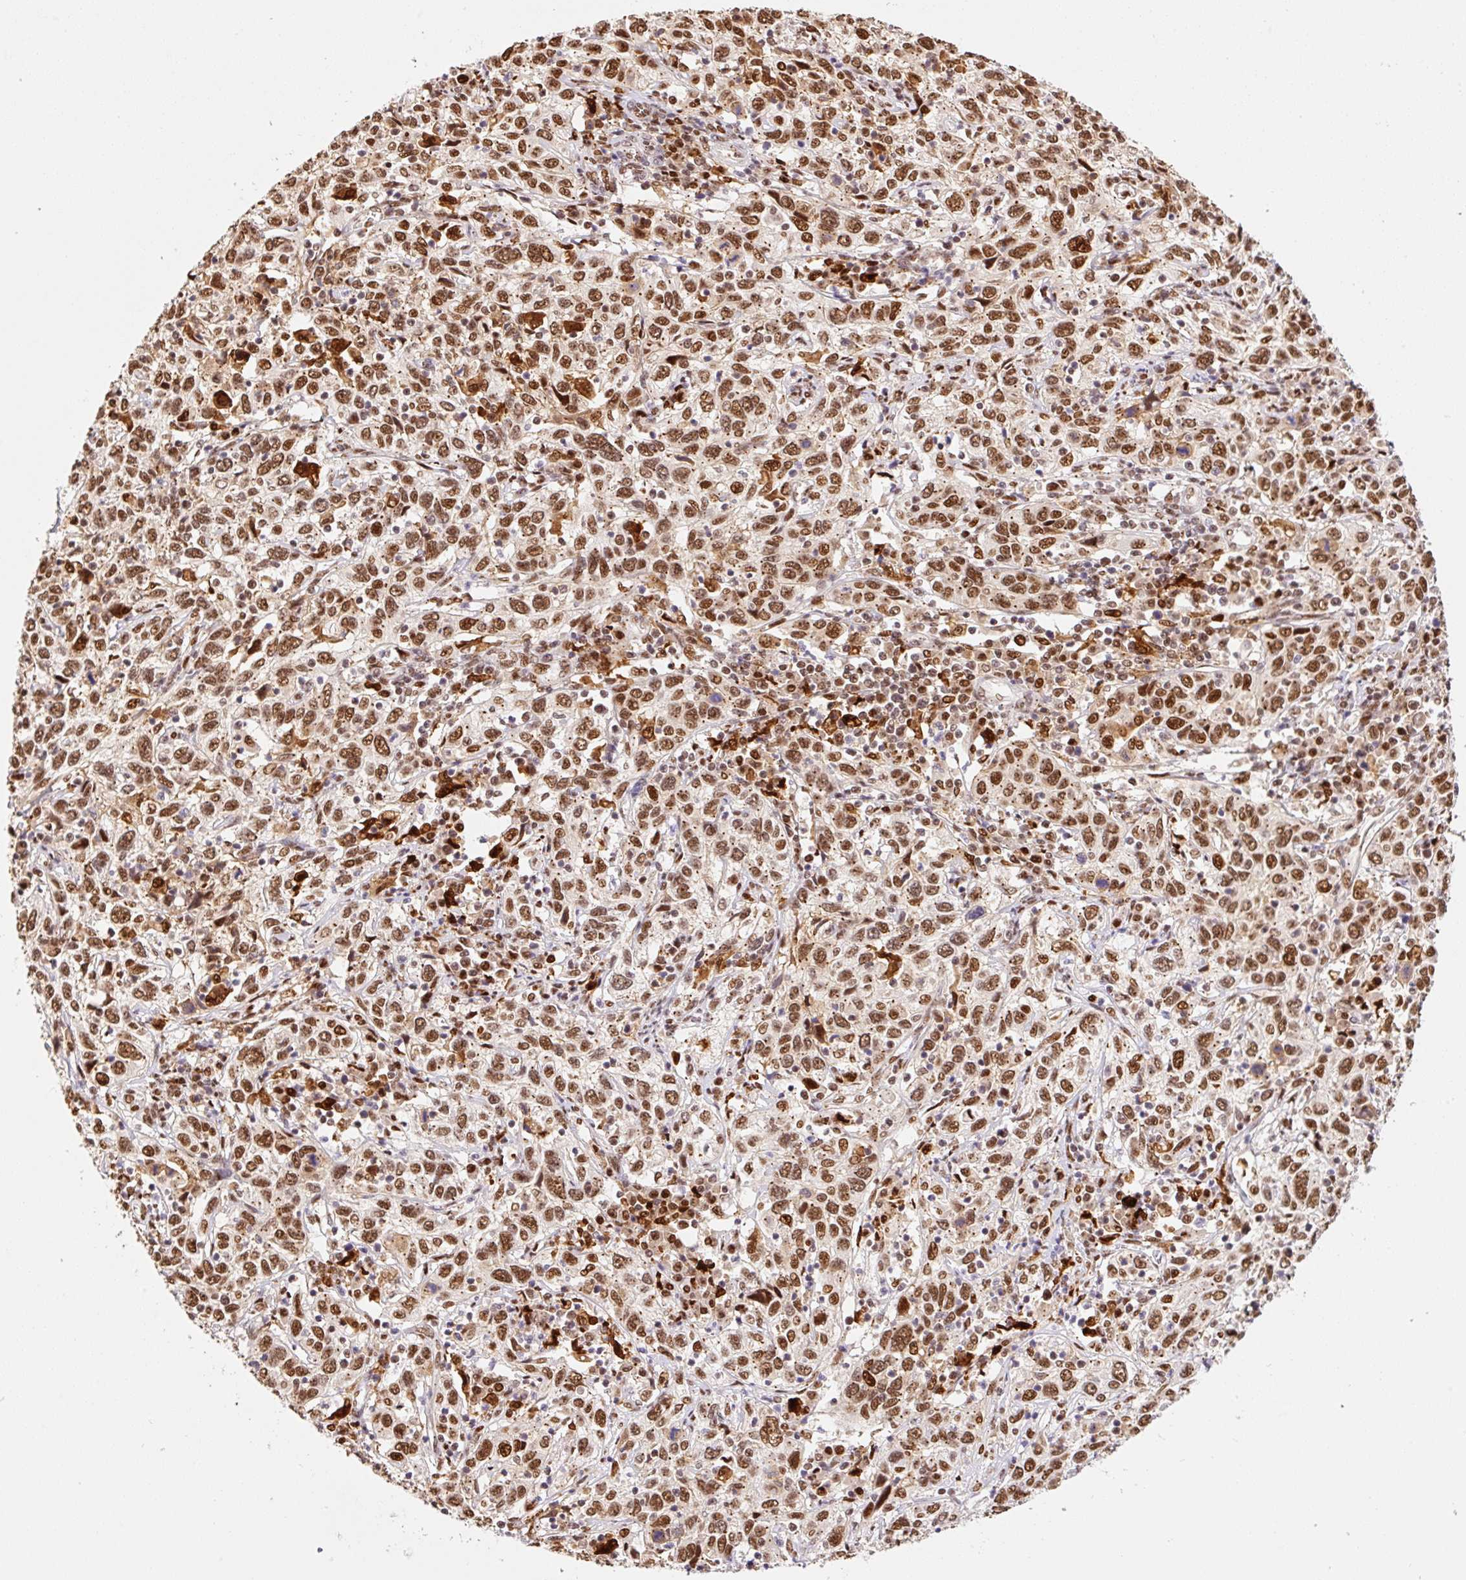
{"staining": {"intensity": "moderate", "quantity": ">75%", "location": "nuclear"}, "tissue": "cervical cancer", "cell_type": "Tumor cells", "image_type": "cancer", "snomed": [{"axis": "morphology", "description": "Squamous cell carcinoma, NOS"}, {"axis": "topography", "description": "Cervix"}], "caption": "The histopathology image demonstrates a brown stain indicating the presence of a protein in the nuclear of tumor cells in cervical squamous cell carcinoma.", "gene": "GPR139", "patient": {"sex": "female", "age": 46}}